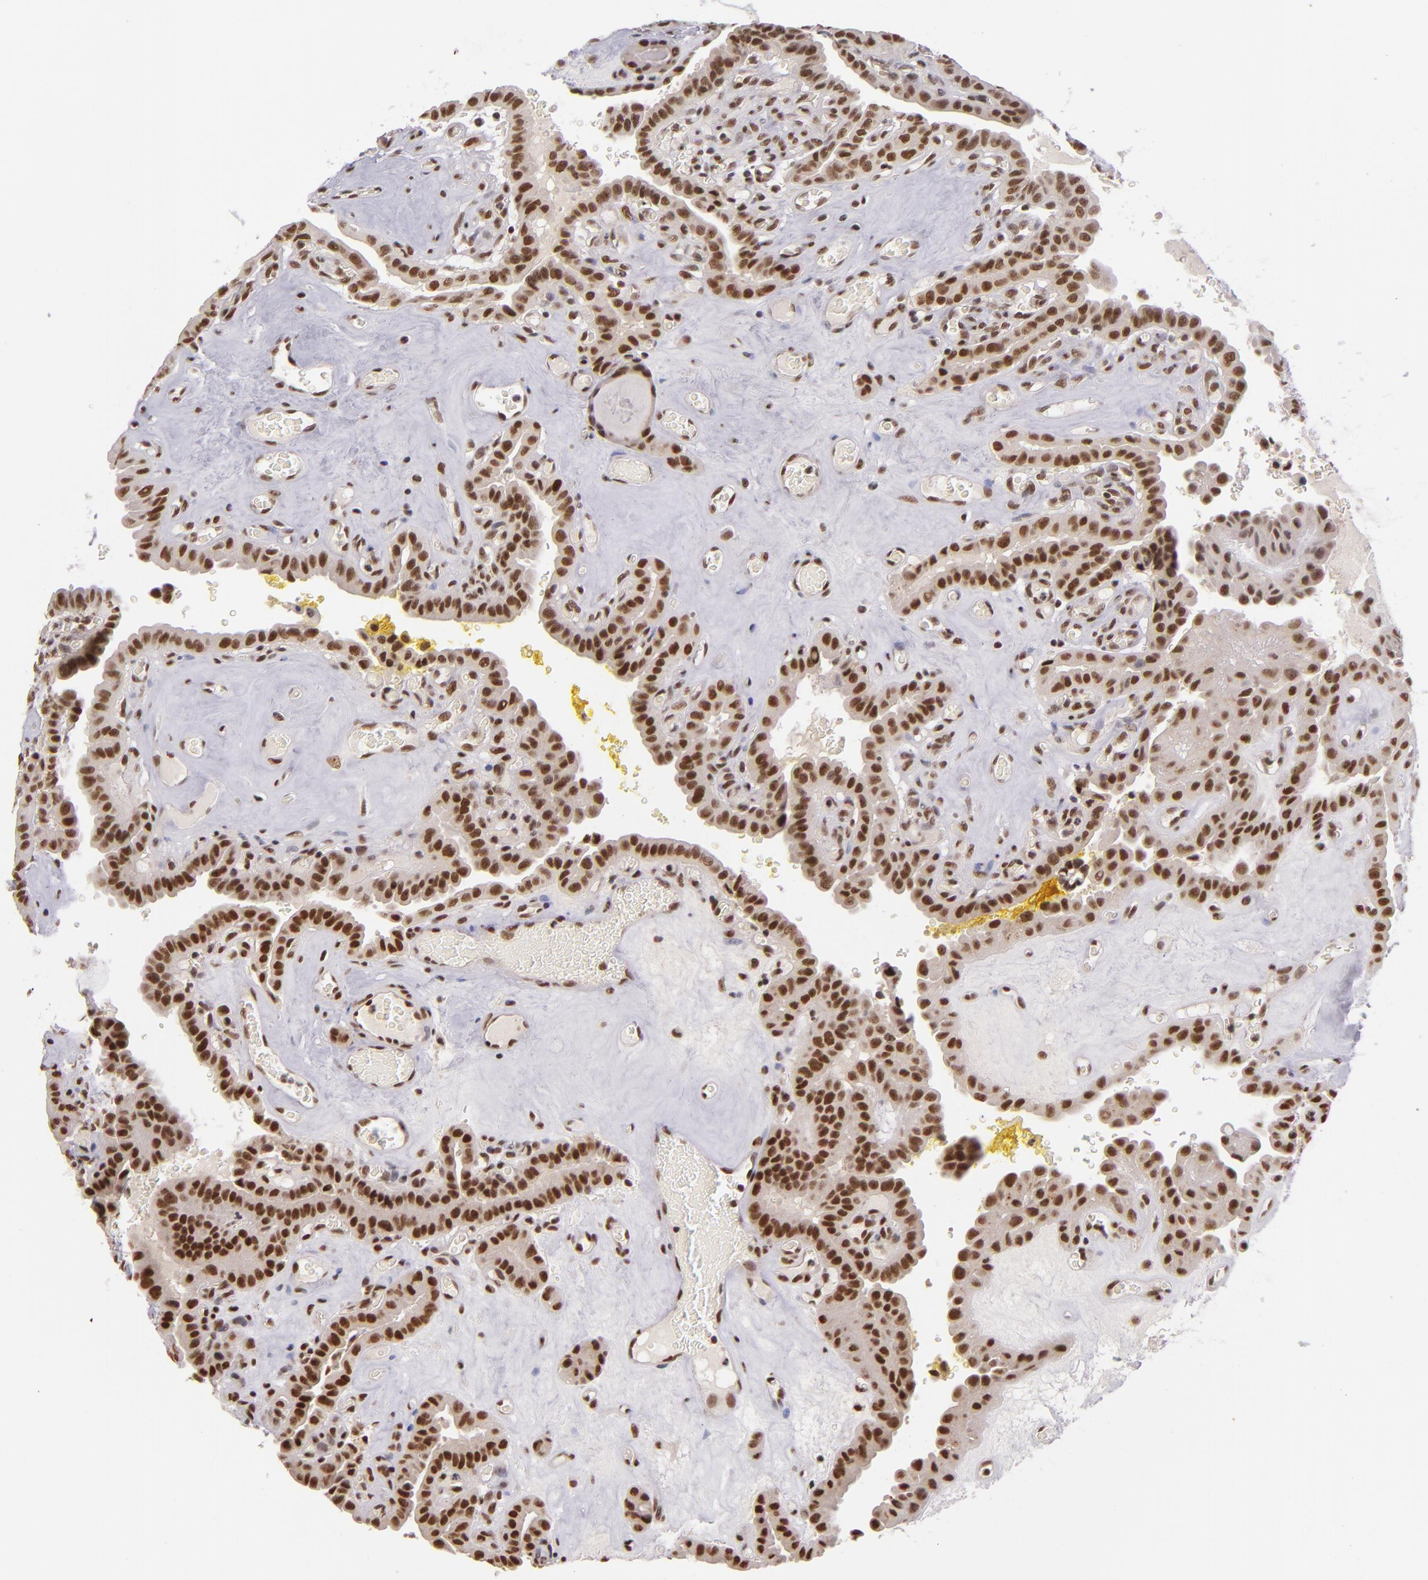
{"staining": {"intensity": "strong", "quantity": ">75%", "location": "nuclear"}, "tissue": "thyroid cancer", "cell_type": "Tumor cells", "image_type": "cancer", "snomed": [{"axis": "morphology", "description": "Papillary adenocarcinoma, NOS"}, {"axis": "topography", "description": "Thyroid gland"}], "caption": "Thyroid papillary adenocarcinoma stained for a protein (brown) reveals strong nuclear positive positivity in approximately >75% of tumor cells.", "gene": "ZNF148", "patient": {"sex": "male", "age": 87}}